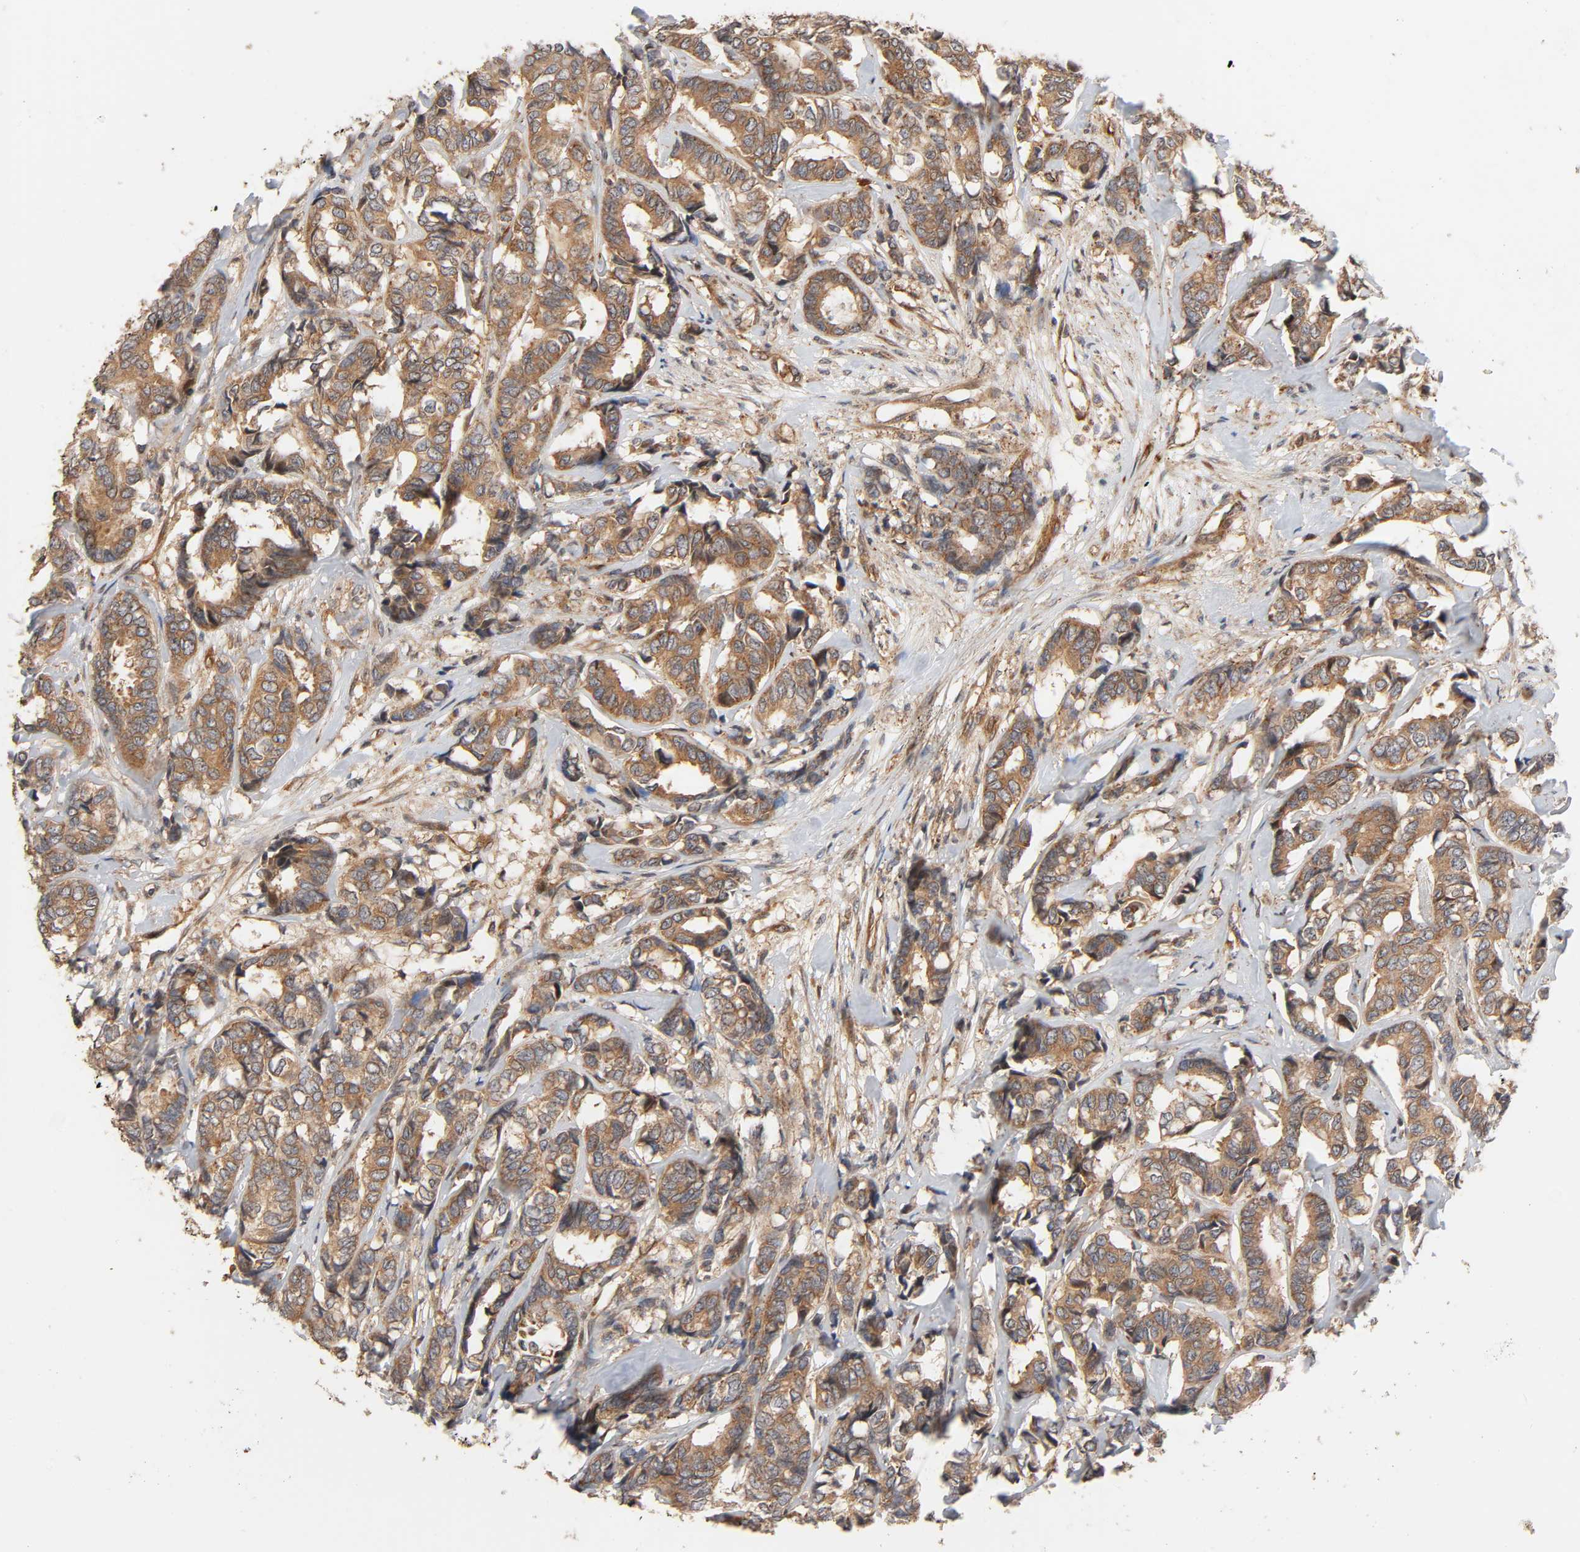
{"staining": {"intensity": "moderate", "quantity": ">75%", "location": "cytoplasmic/membranous"}, "tissue": "breast cancer", "cell_type": "Tumor cells", "image_type": "cancer", "snomed": [{"axis": "morphology", "description": "Duct carcinoma"}, {"axis": "topography", "description": "Breast"}], "caption": "Protein analysis of breast cancer (infiltrating ductal carcinoma) tissue shows moderate cytoplasmic/membranous staining in approximately >75% of tumor cells.", "gene": "NEMF", "patient": {"sex": "female", "age": 87}}